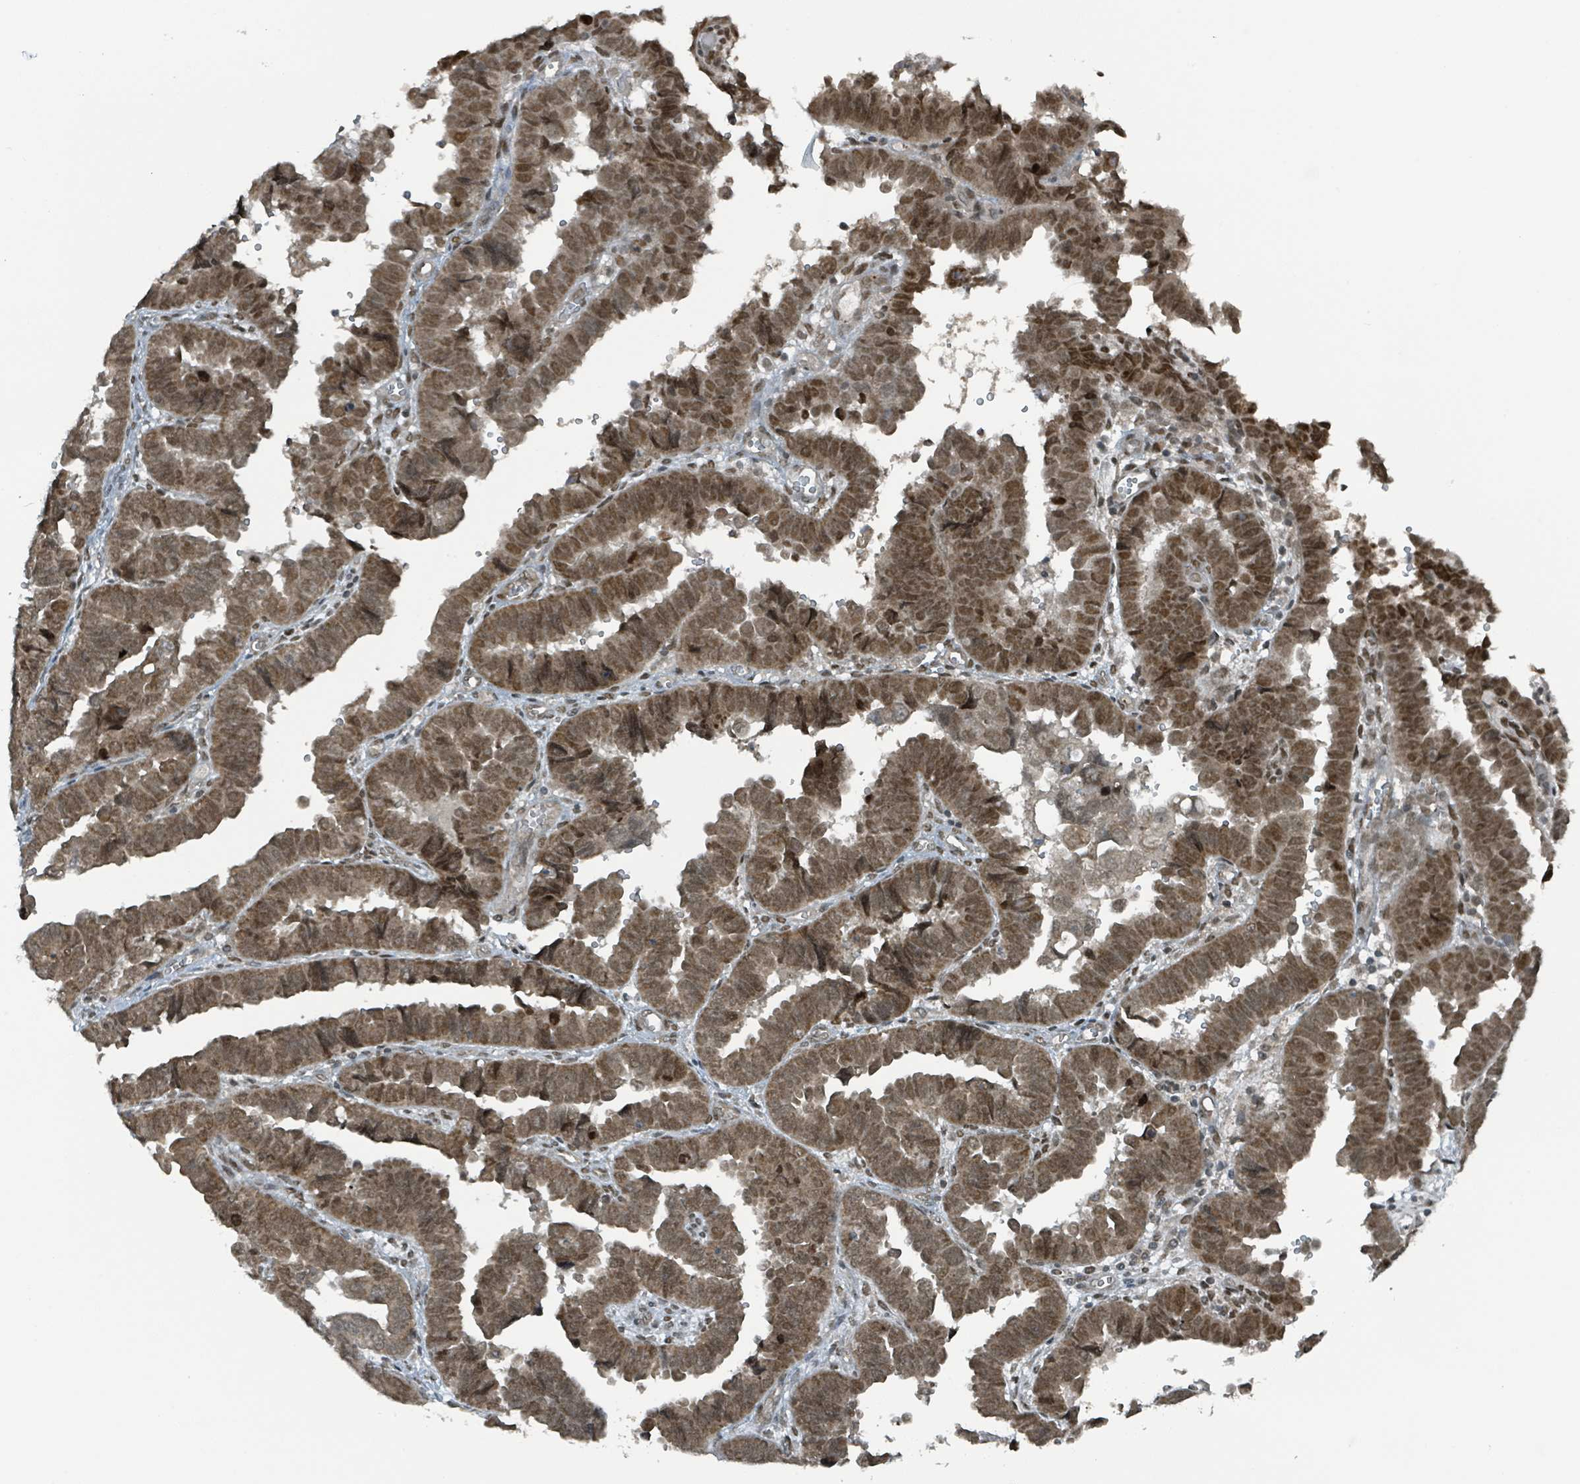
{"staining": {"intensity": "moderate", "quantity": ">75%", "location": "cytoplasmic/membranous,nuclear"}, "tissue": "endometrial cancer", "cell_type": "Tumor cells", "image_type": "cancer", "snomed": [{"axis": "morphology", "description": "Adenocarcinoma, NOS"}, {"axis": "topography", "description": "Endometrium"}], "caption": "Protein staining of endometrial cancer (adenocarcinoma) tissue displays moderate cytoplasmic/membranous and nuclear expression in approximately >75% of tumor cells. The staining is performed using DAB brown chromogen to label protein expression. The nuclei are counter-stained blue using hematoxylin.", "gene": "PHIP", "patient": {"sex": "female", "age": 75}}